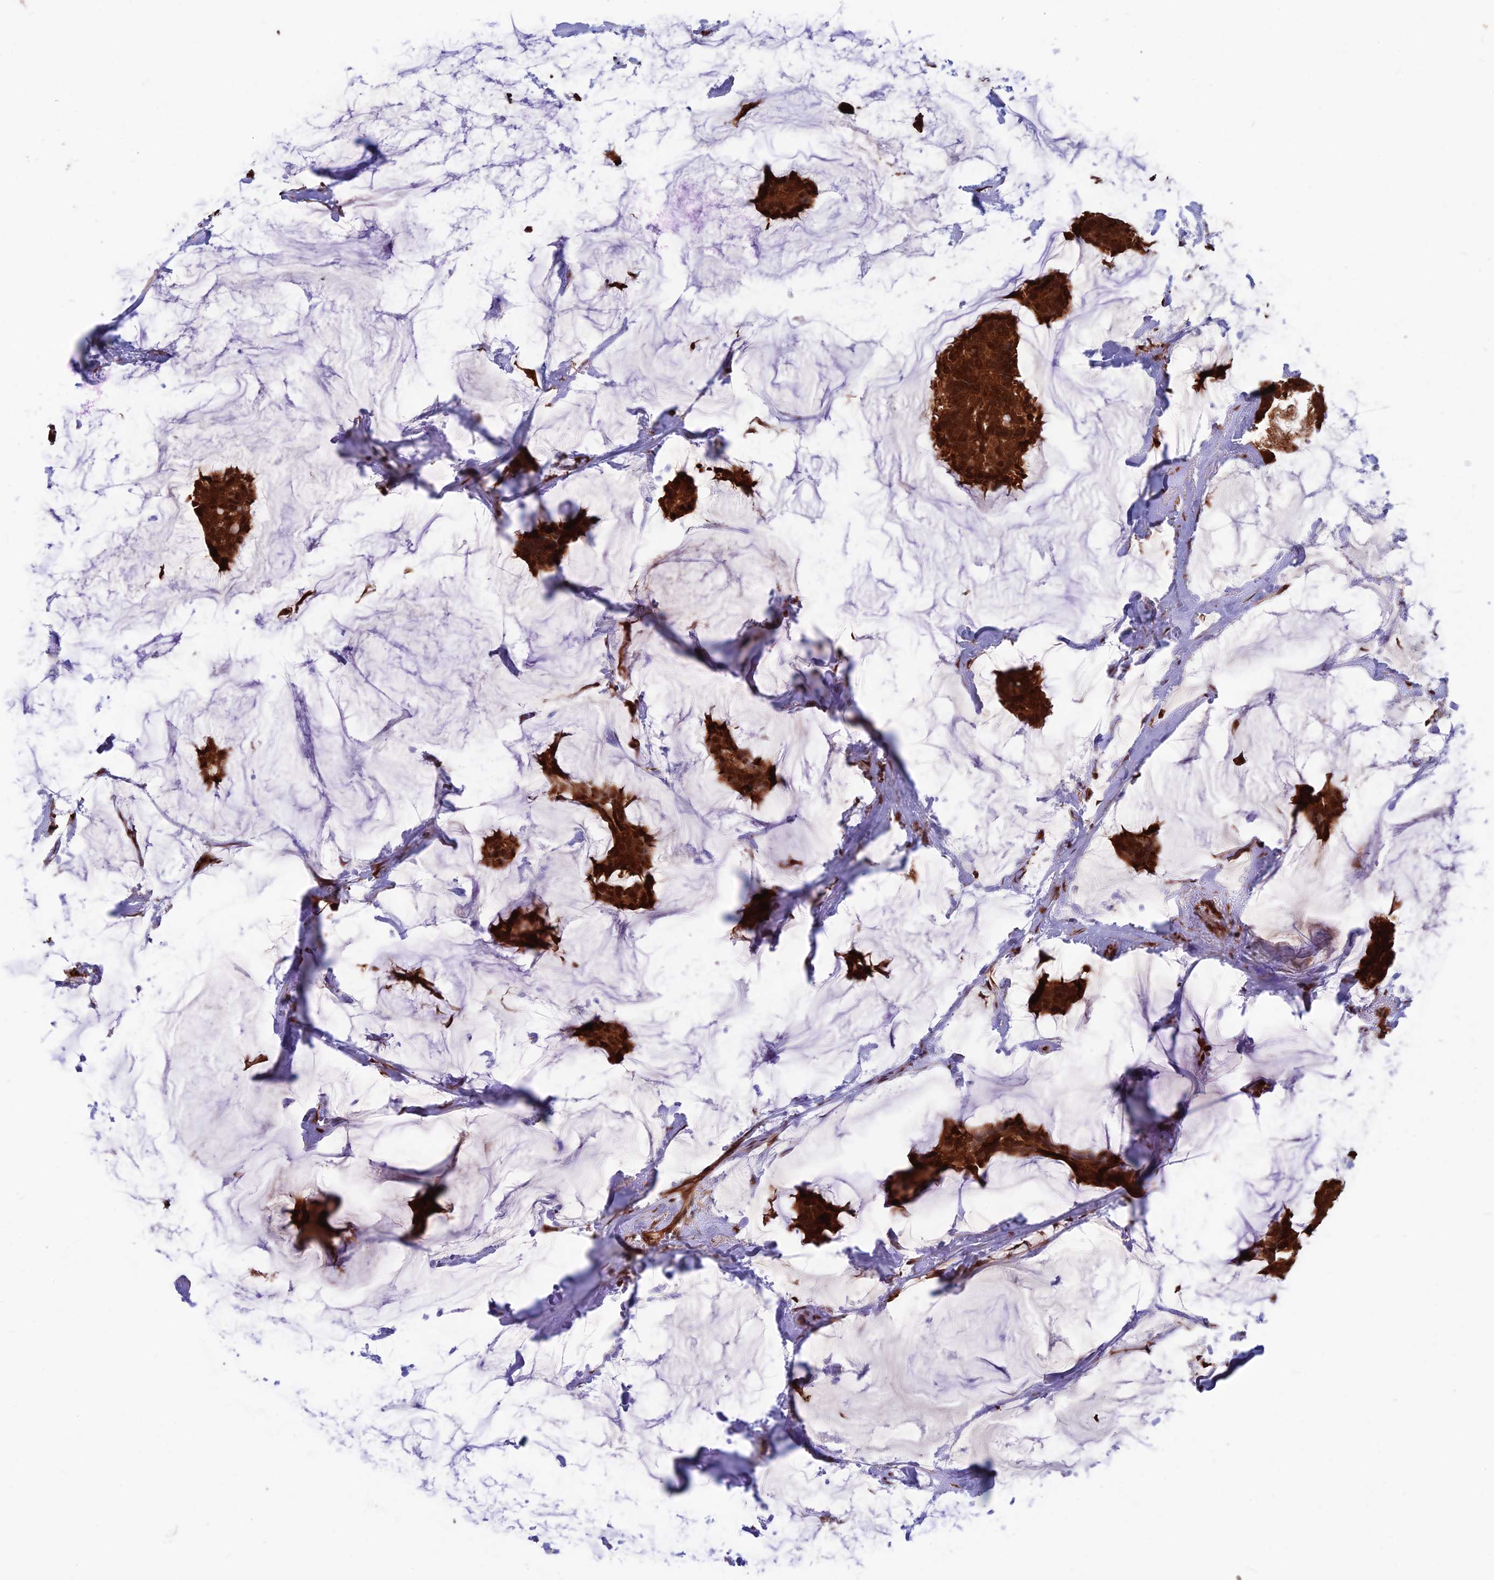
{"staining": {"intensity": "strong", "quantity": ">75%", "location": "cytoplasmic/membranous,nuclear"}, "tissue": "breast cancer", "cell_type": "Tumor cells", "image_type": "cancer", "snomed": [{"axis": "morphology", "description": "Duct carcinoma"}, {"axis": "topography", "description": "Breast"}], "caption": "Strong cytoplasmic/membranous and nuclear protein positivity is identified in about >75% of tumor cells in breast intraductal carcinoma. (DAB (3,3'-diaminobenzidine) IHC, brown staining for protein, blue staining for nuclei).", "gene": "MAST2", "patient": {"sex": "female", "age": 93}}